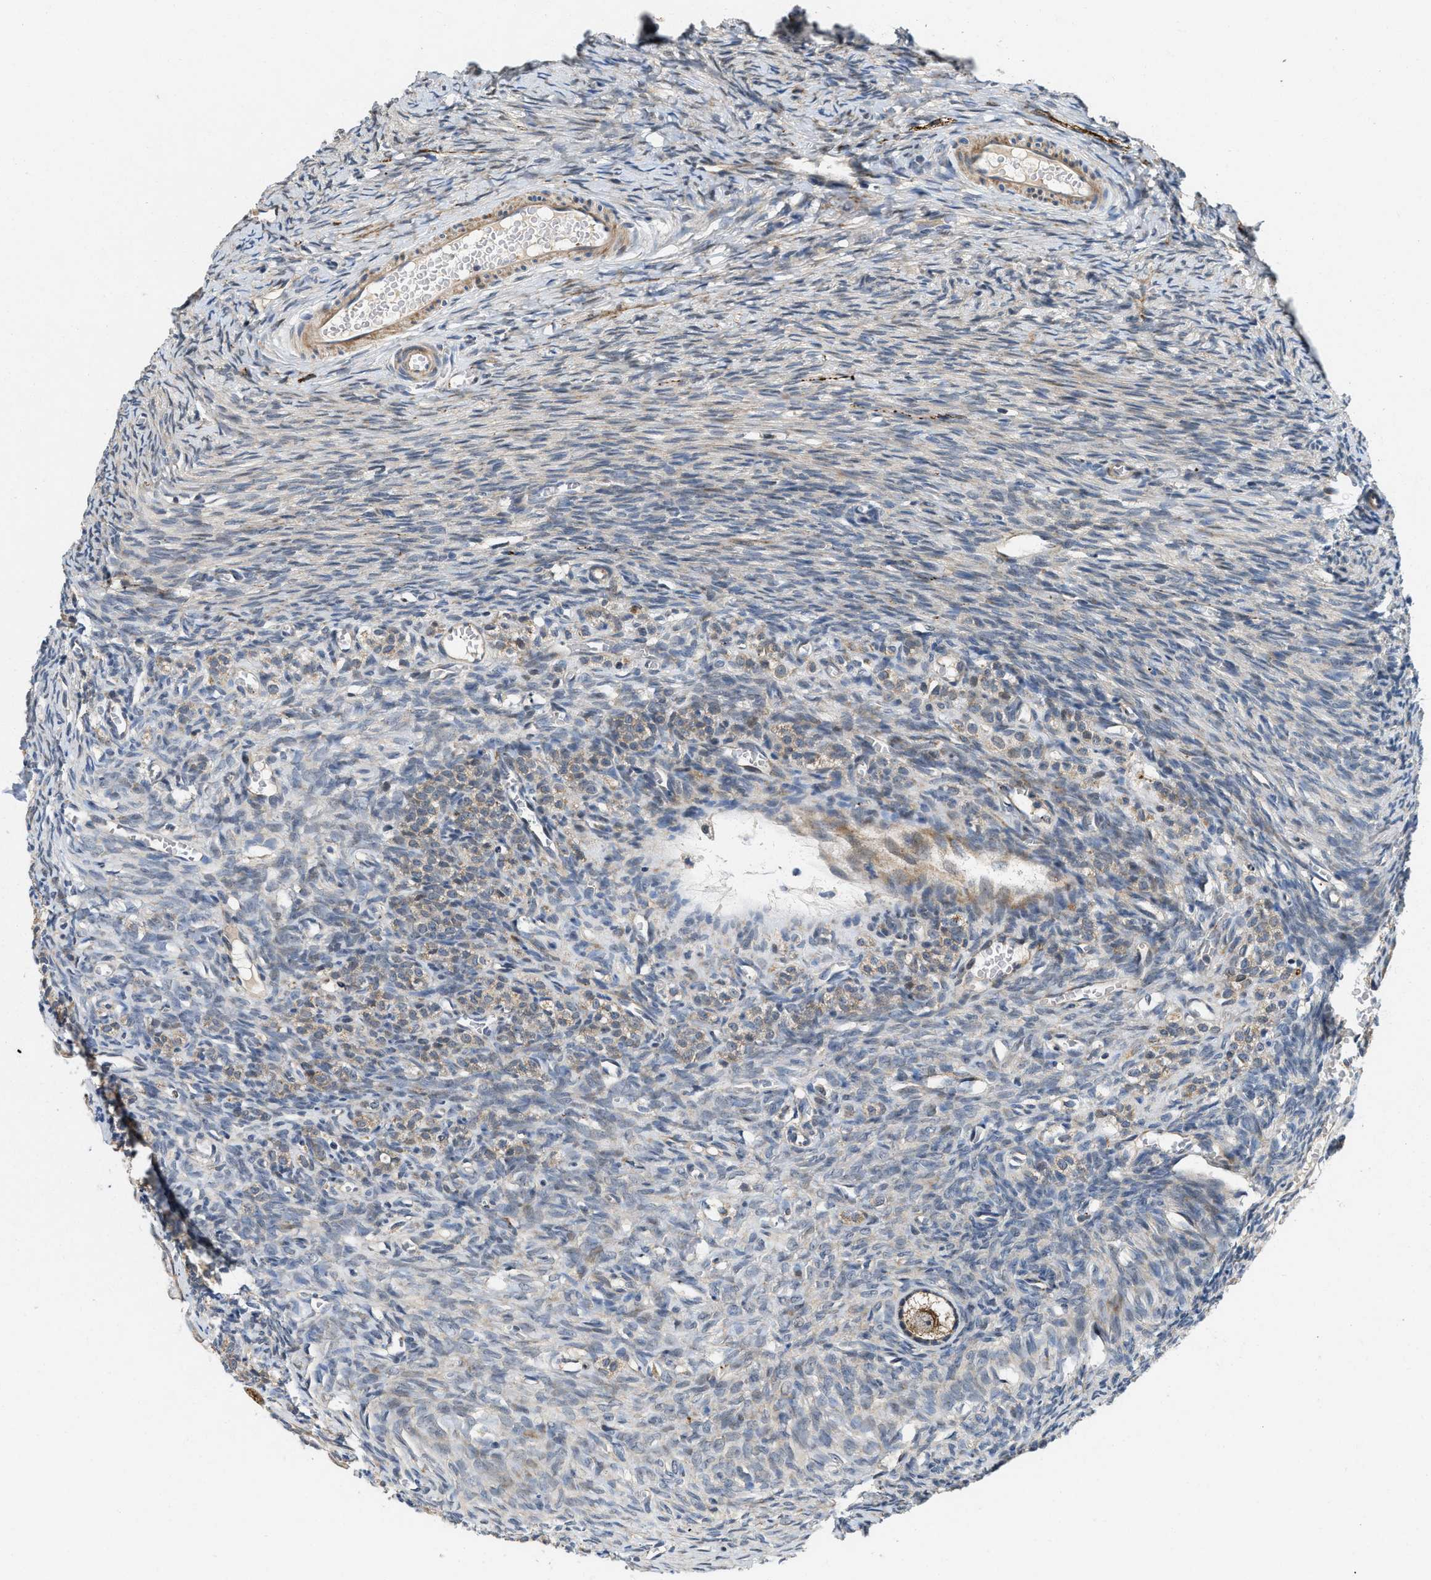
{"staining": {"intensity": "moderate", "quantity": ">75%", "location": "cytoplasmic/membranous"}, "tissue": "ovary", "cell_type": "Follicle cells", "image_type": "normal", "snomed": [{"axis": "morphology", "description": "Normal tissue, NOS"}, {"axis": "topography", "description": "Ovary"}], "caption": "High-magnification brightfield microscopy of normal ovary stained with DAB (3,3'-diaminobenzidine) (brown) and counterstained with hematoxylin (blue). follicle cells exhibit moderate cytoplasmic/membranous expression is appreciated in about>75% of cells.", "gene": "ZNF599", "patient": {"sex": "female", "age": 27}}